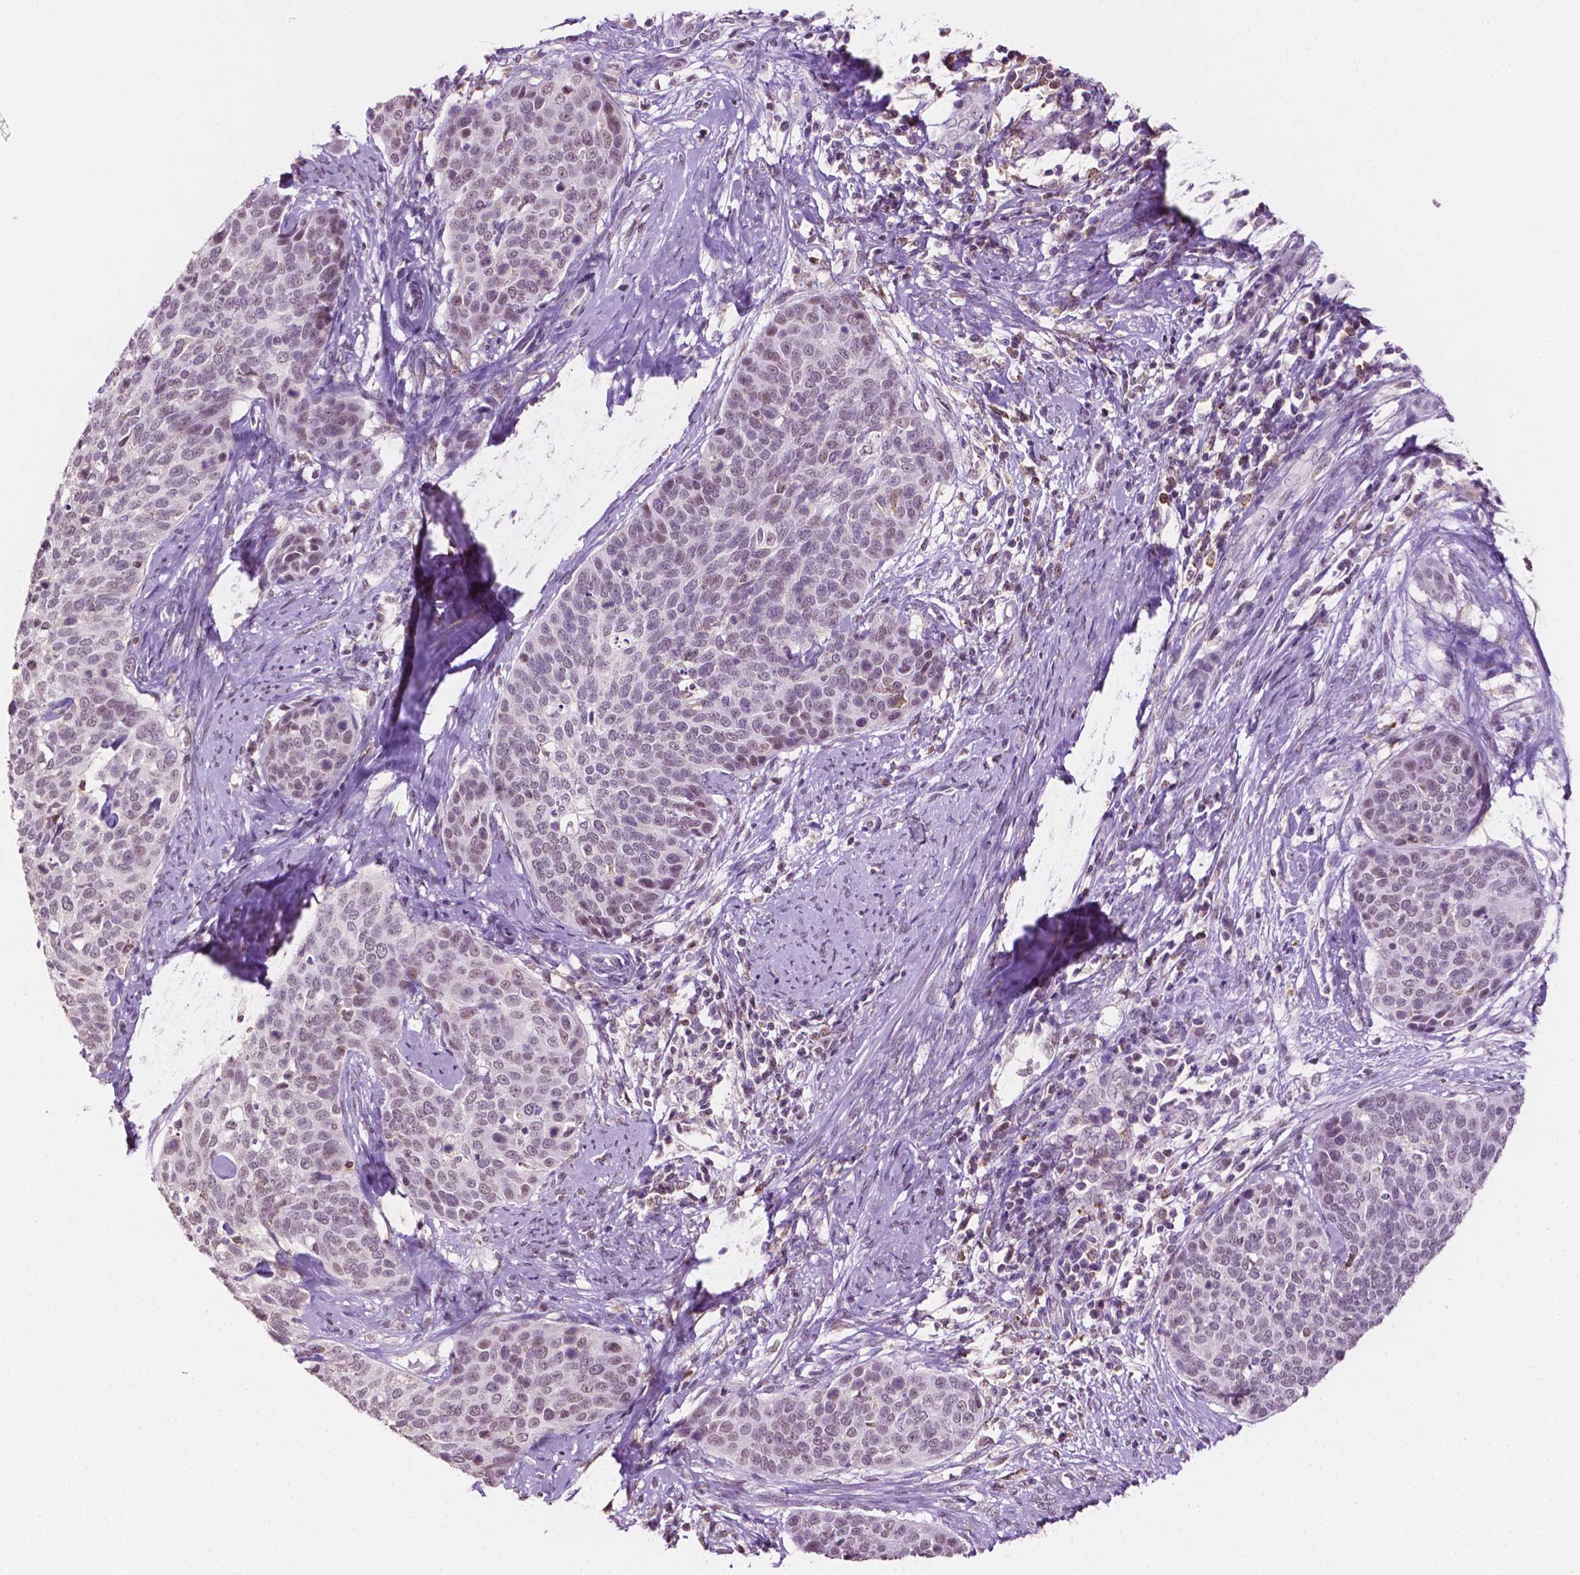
{"staining": {"intensity": "negative", "quantity": "none", "location": "none"}, "tissue": "cervical cancer", "cell_type": "Tumor cells", "image_type": "cancer", "snomed": [{"axis": "morphology", "description": "Squamous cell carcinoma, NOS"}, {"axis": "topography", "description": "Cervix"}], "caption": "Image shows no protein staining in tumor cells of squamous cell carcinoma (cervical) tissue.", "gene": "PTPN6", "patient": {"sex": "female", "age": 69}}